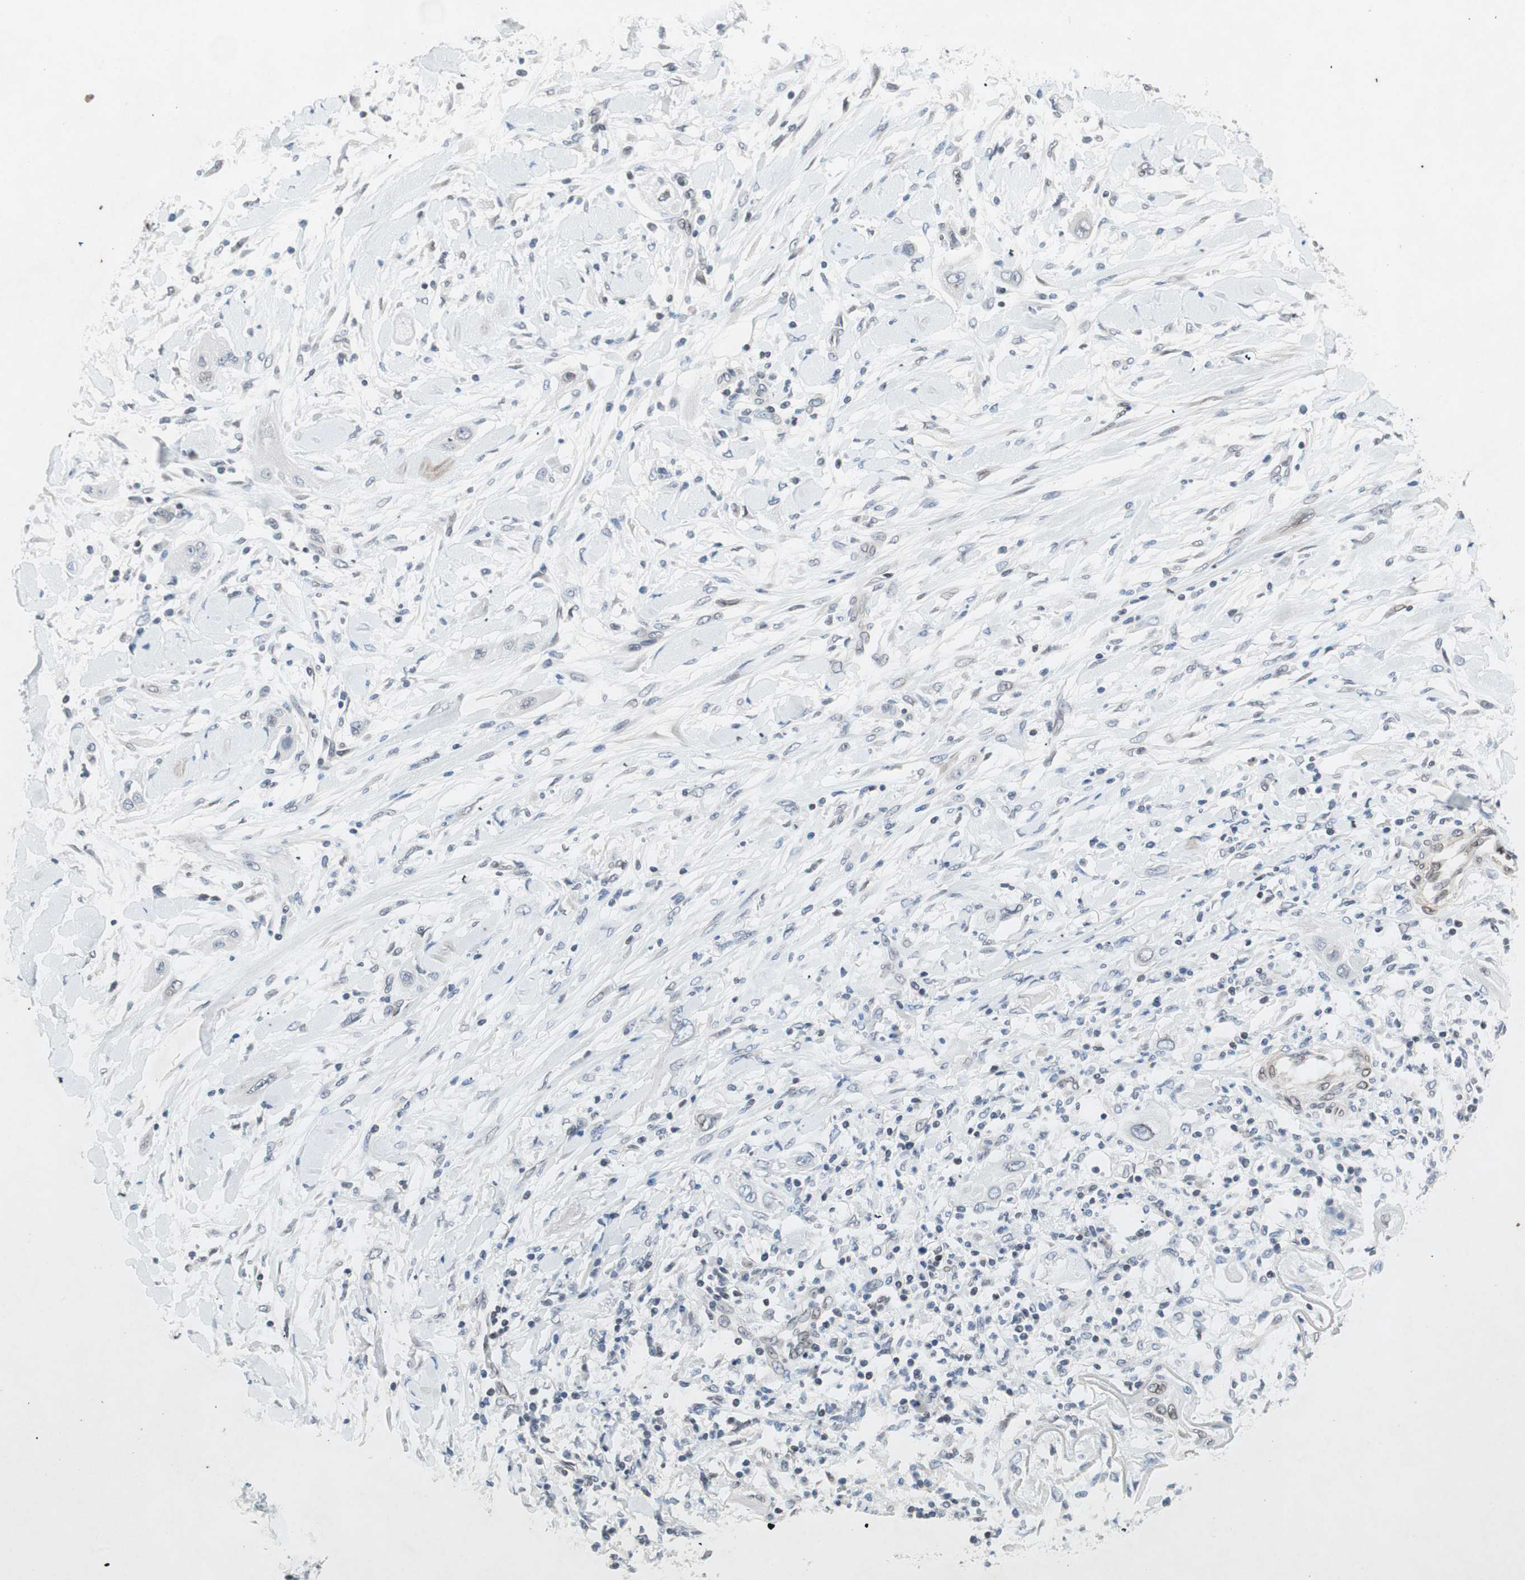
{"staining": {"intensity": "weak", "quantity": "<25%", "location": "cytoplasmic/membranous,nuclear"}, "tissue": "lung cancer", "cell_type": "Tumor cells", "image_type": "cancer", "snomed": [{"axis": "morphology", "description": "Squamous cell carcinoma, NOS"}, {"axis": "topography", "description": "Lung"}], "caption": "Tumor cells show no significant staining in lung cancer (squamous cell carcinoma).", "gene": "ARNT2", "patient": {"sex": "female", "age": 47}}